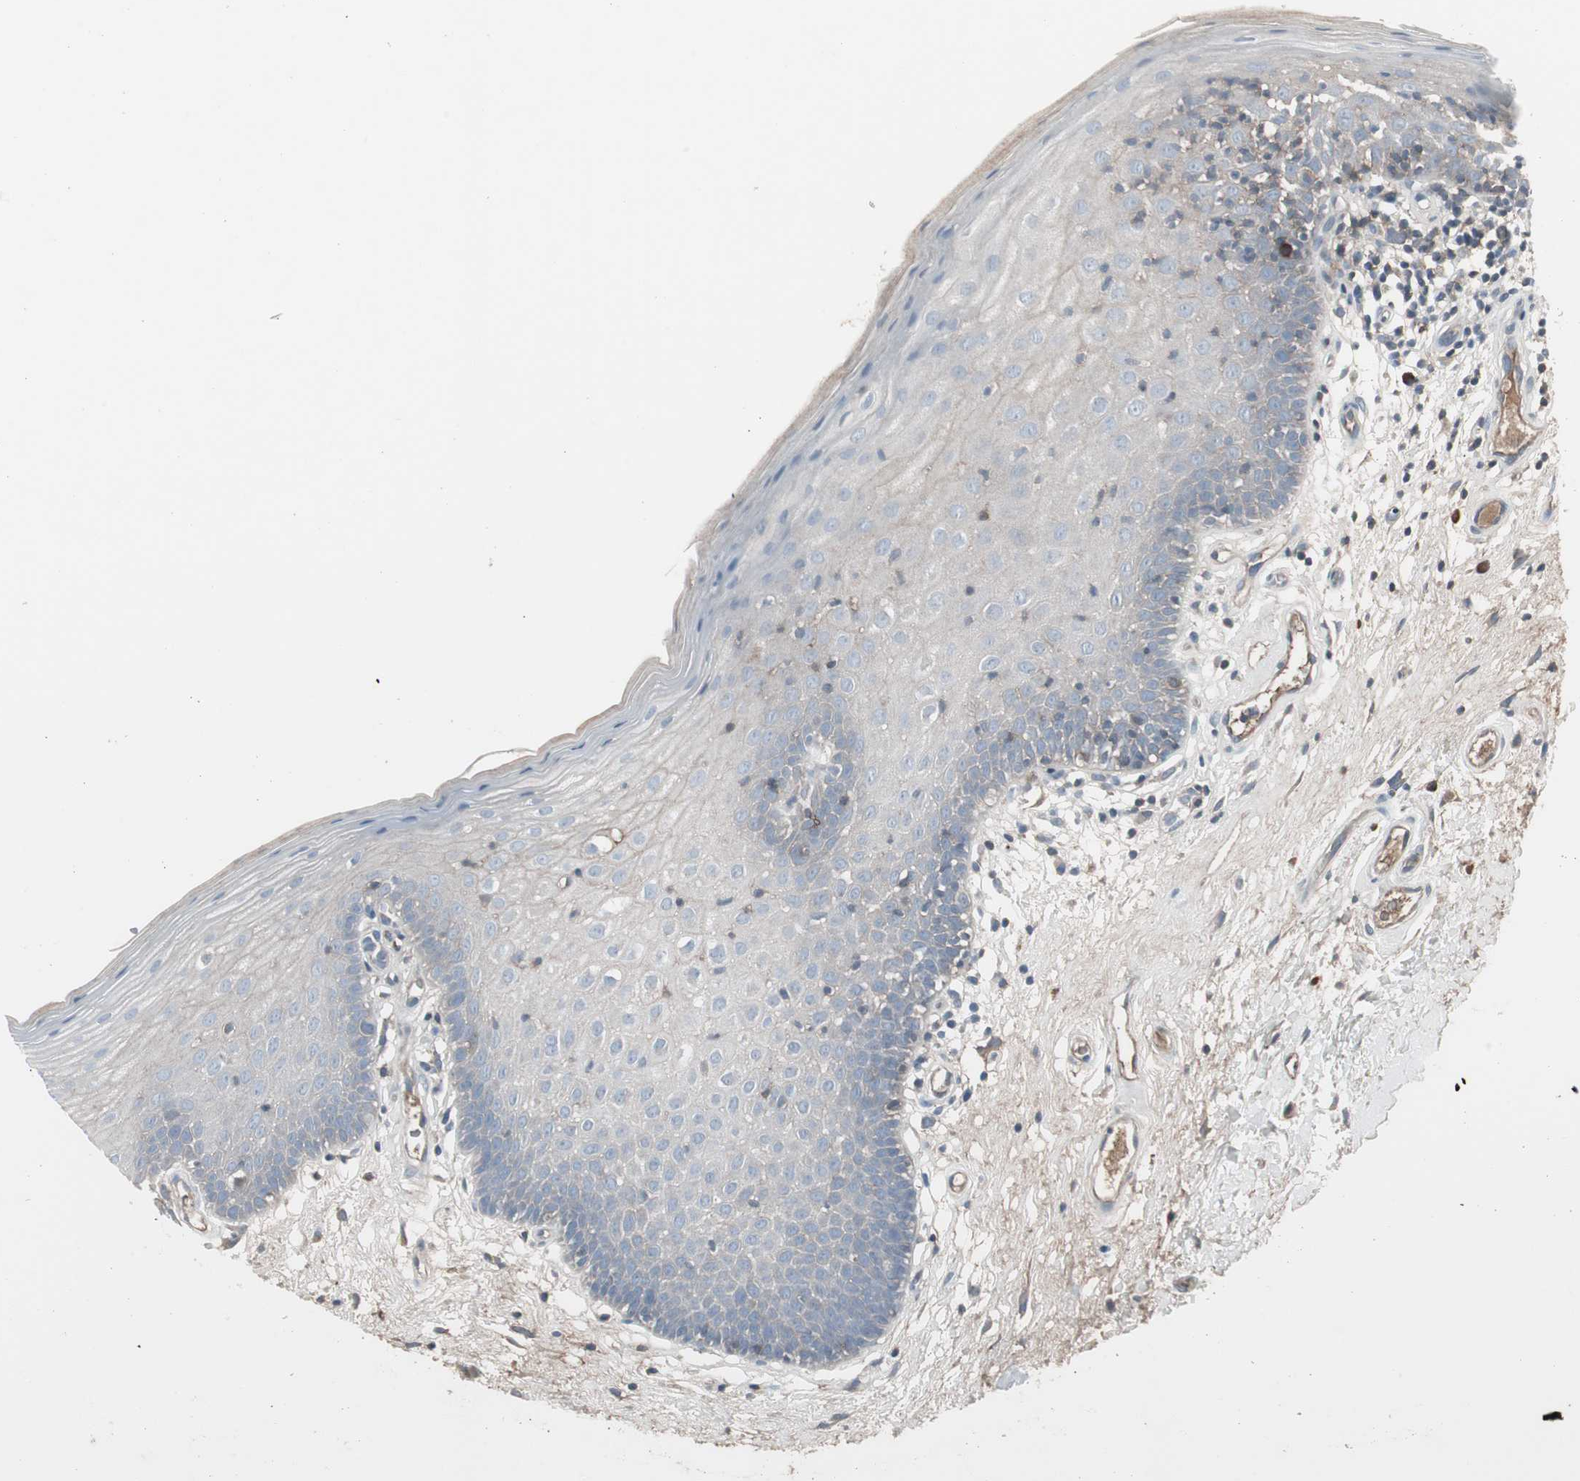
{"staining": {"intensity": "weak", "quantity": "<25%", "location": "cytoplasmic/membranous"}, "tissue": "oral mucosa", "cell_type": "Squamous epithelial cells", "image_type": "normal", "snomed": [{"axis": "morphology", "description": "Normal tissue, NOS"}, {"axis": "morphology", "description": "Squamous cell carcinoma, NOS"}, {"axis": "topography", "description": "Skeletal muscle"}, {"axis": "topography", "description": "Oral tissue"}, {"axis": "topography", "description": "Head-Neck"}], "caption": "A high-resolution photomicrograph shows immunohistochemistry (IHC) staining of benign oral mucosa, which exhibits no significant expression in squamous epithelial cells. (Brightfield microscopy of DAB (3,3'-diaminobenzidine) immunohistochemistry (IHC) at high magnification).", "gene": "ZSCAN32", "patient": {"sex": "male", "age": 71}}